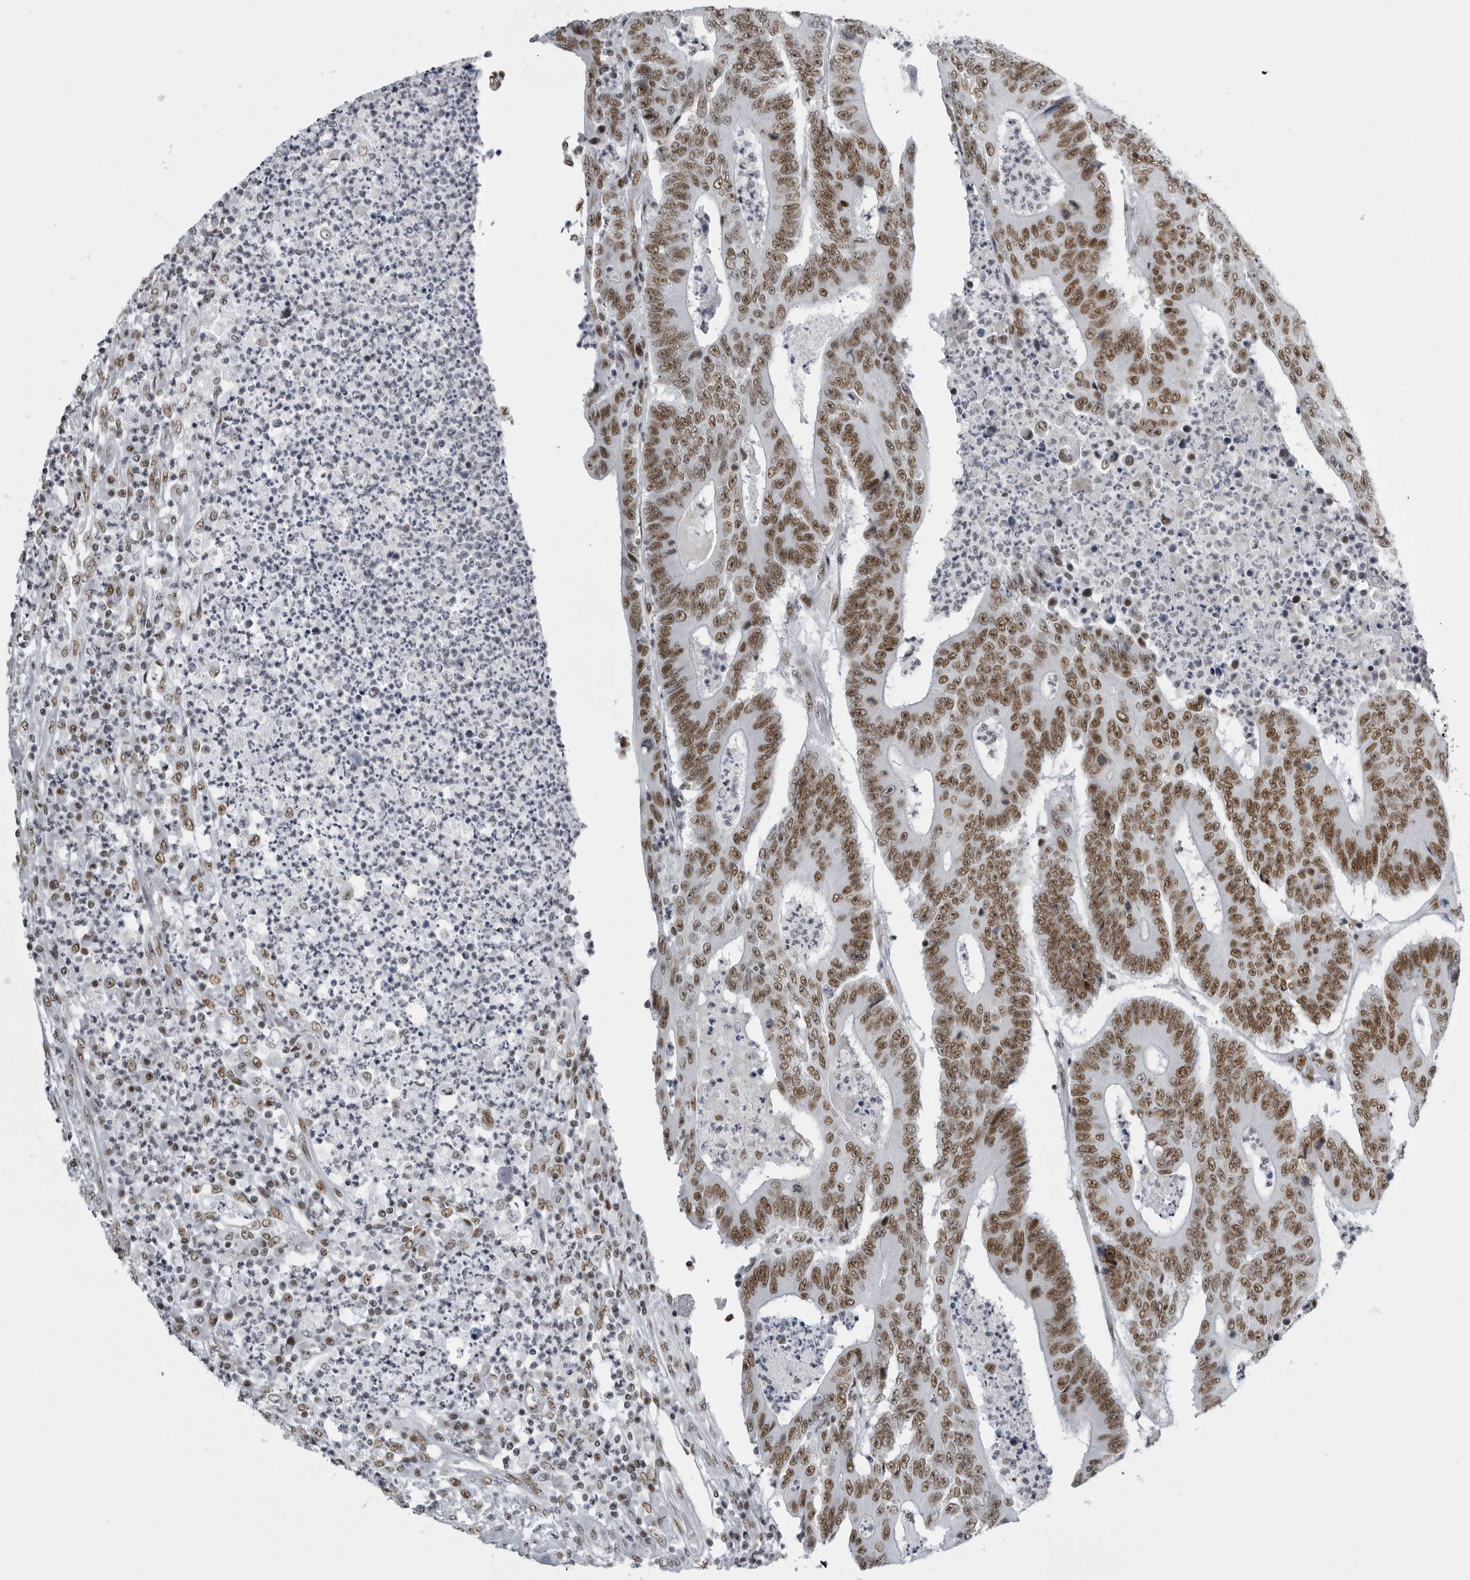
{"staining": {"intensity": "moderate", "quantity": ">75%", "location": "nuclear"}, "tissue": "colorectal cancer", "cell_type": "Tumor cells", "image_type": "cancer", "snomed": [{"axis": "morphology", "description": "Adenocarcinoma, NOS"}, {"axis": "topography", "description": "Colon"}], "caption": "This photomicrograph displays colorectal adenocarcinoma stained with immunohistochemistry (IHC) to label a protein in brown. The nuclear of tumor cells show moderate positivity for the protein. Nuclei are counter-stained blue.", "gene": "DHX9", "patient": {"sex": "male", "age": 83}}